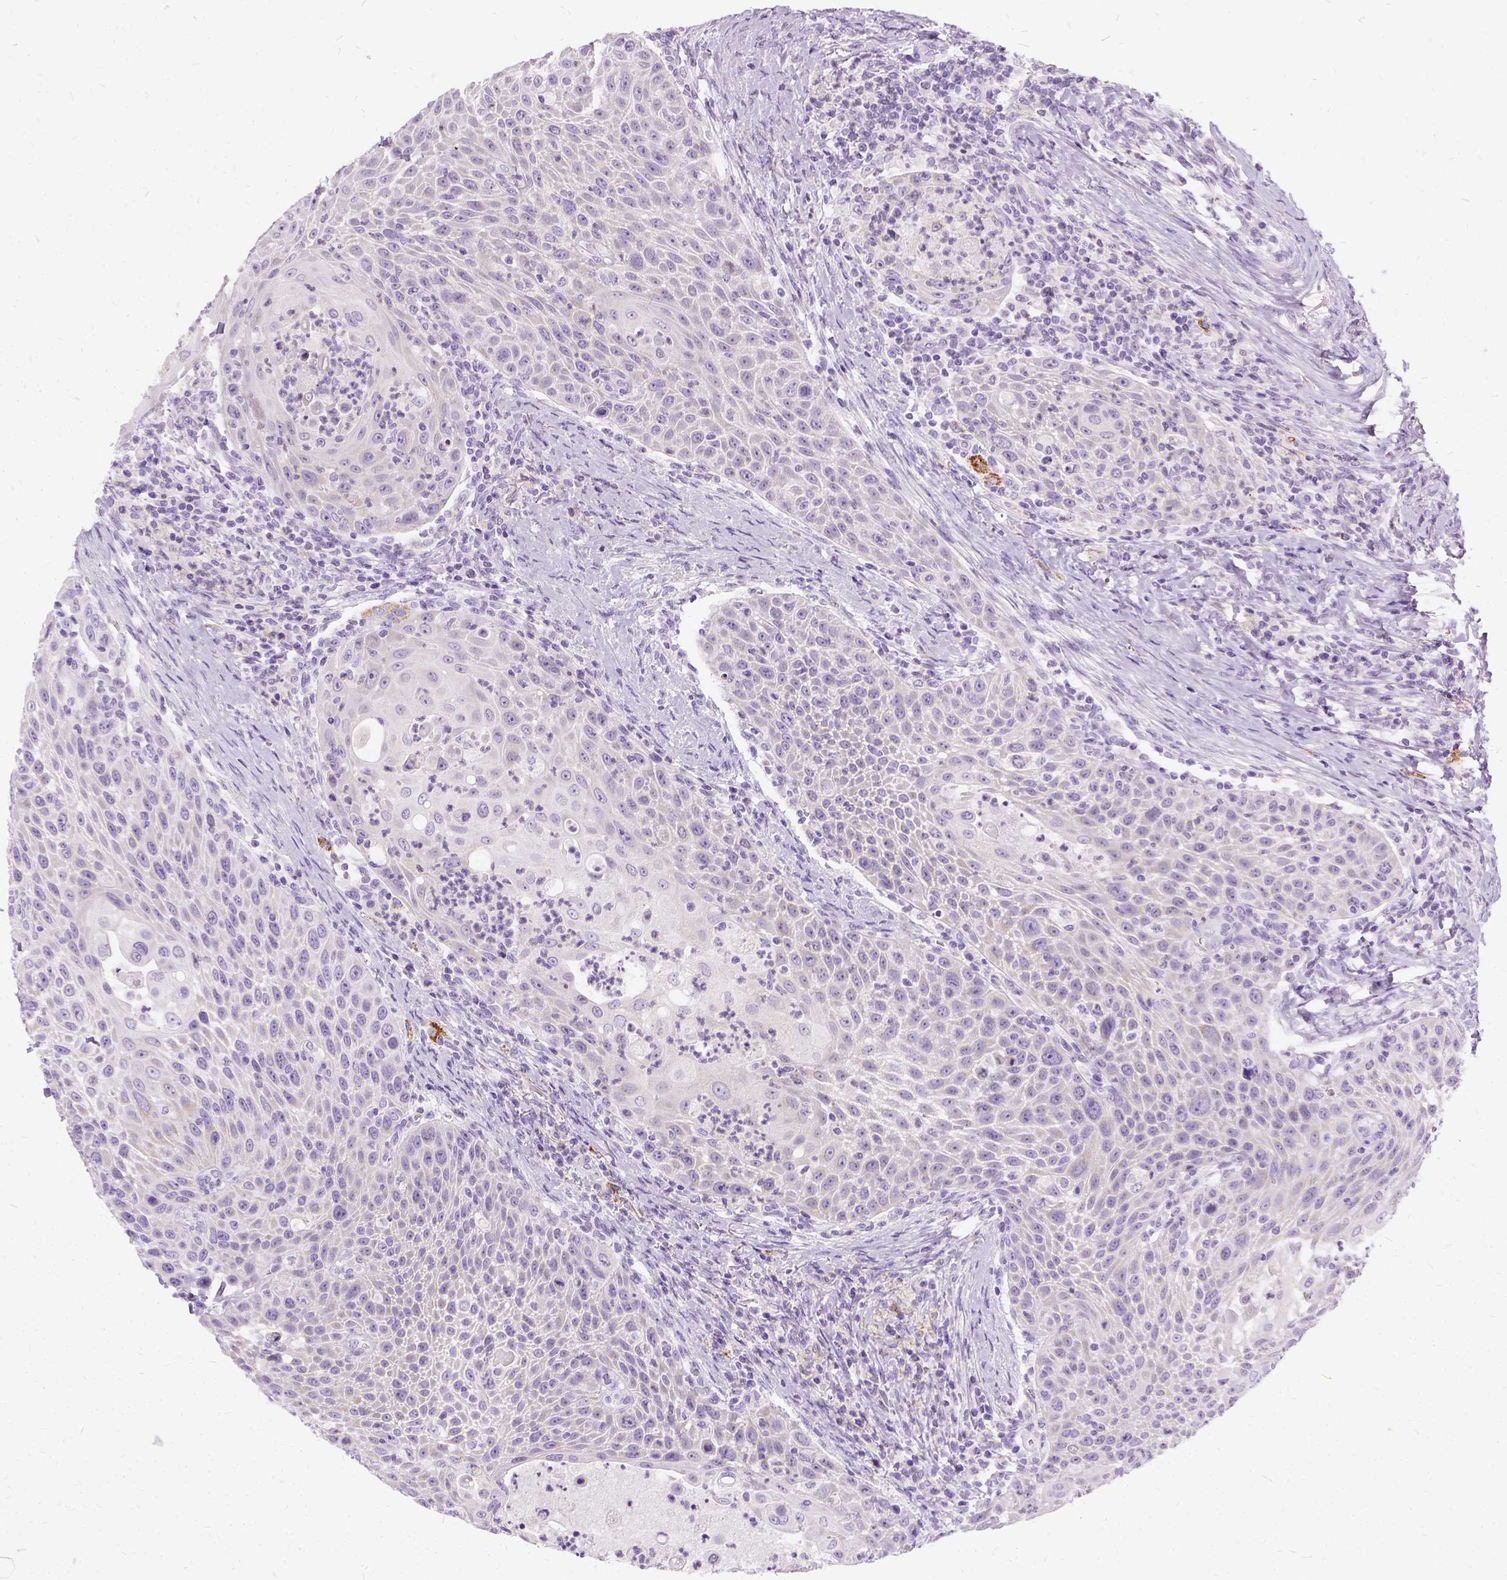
{"staining": {"intensity": "negative", "quantity": "none", "location": "none"}, "tissue": "head and neck cancer", "cell_type": "Tumor cells", "image_type": "cancer", "snomed": [{"axis": "morphology", "description": "Squamous cell carcinoma, NOS"}, {"axis": "topography", "description": "Head-Neck"}], "caption": "Tumor cells are negative for brown protein staining in head and neck squamous cell carcinoma. (DAB (3,3'-diaminobenzidine) immunohistochemistry (IHC), high magnification).", "gene": "FDX1", "patient": {"sex": "male", "age": 69}}